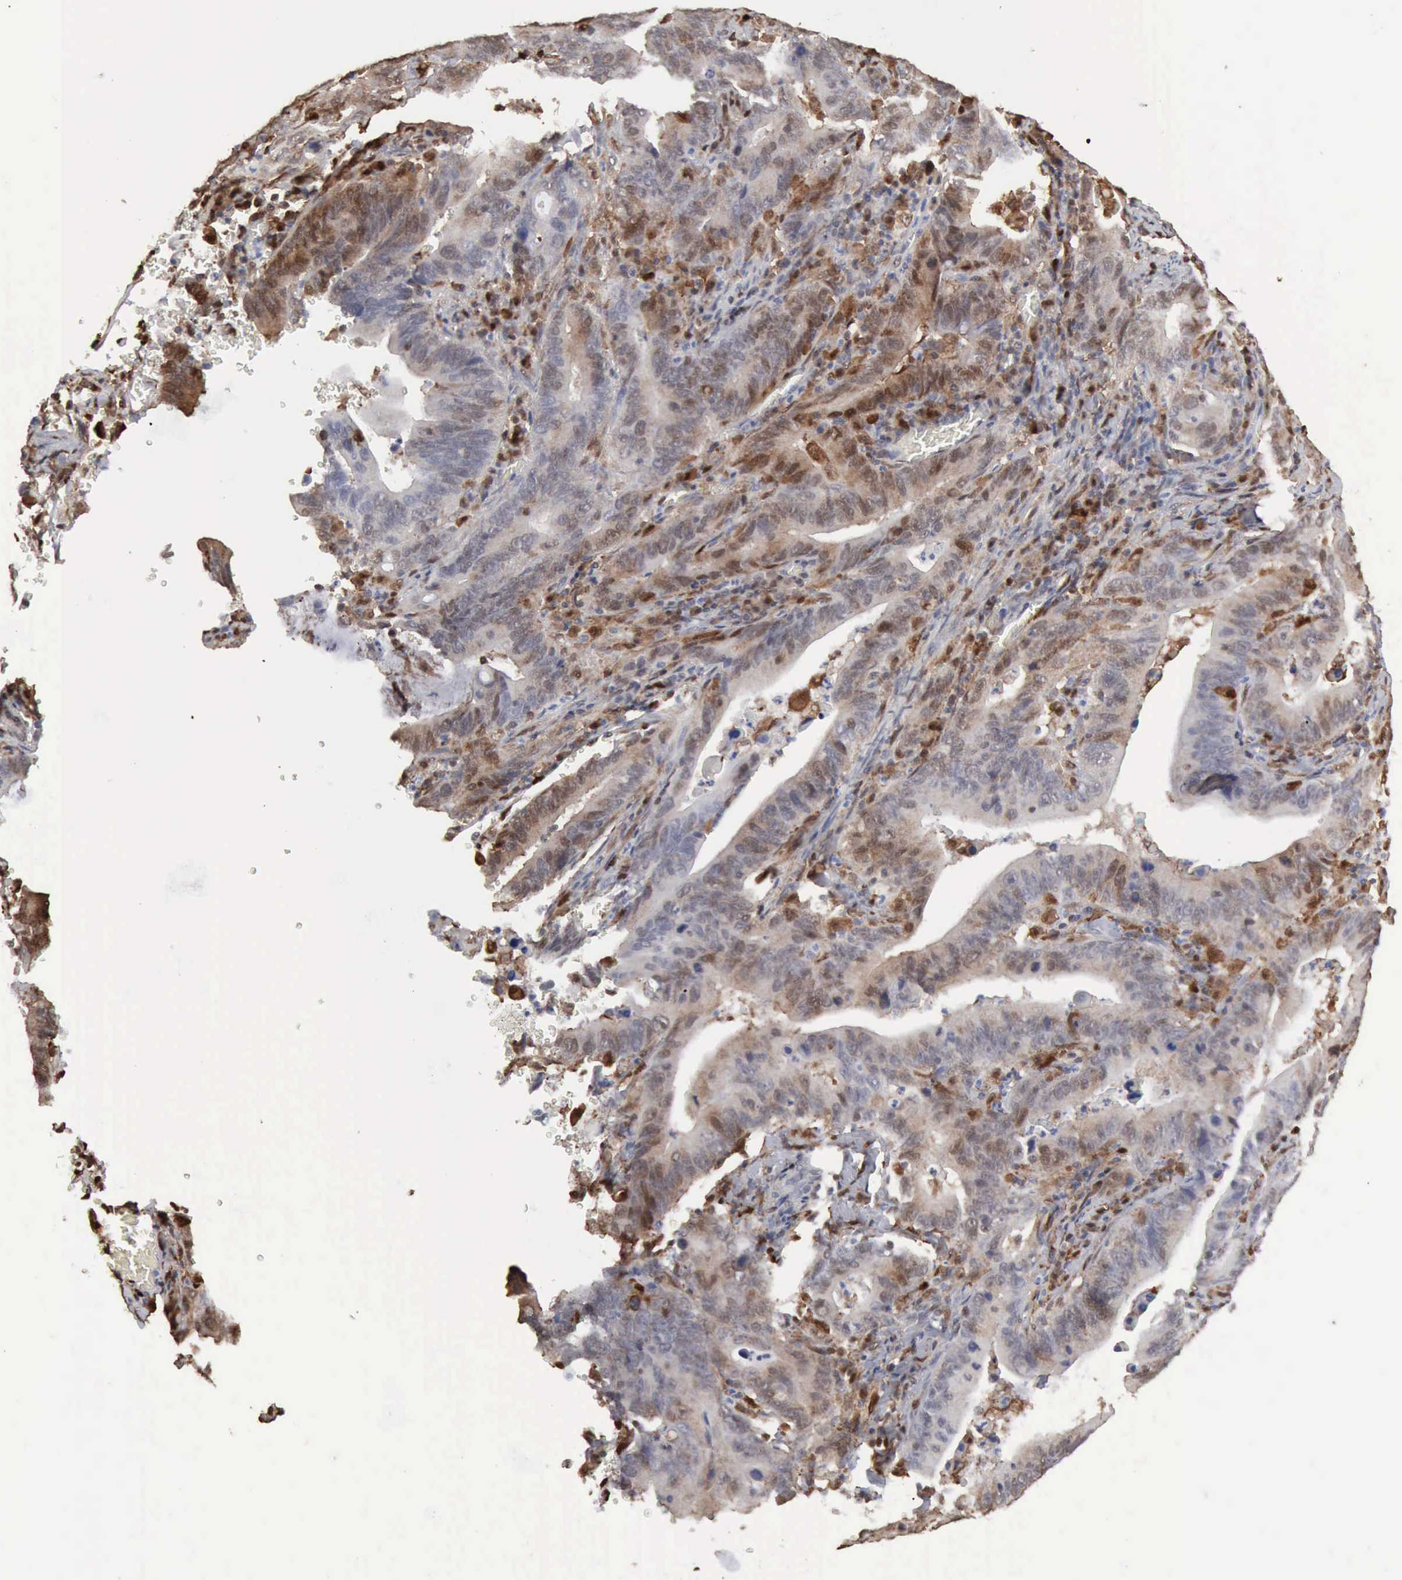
{"staining": {"intensity": "moderate", "quantity": "25%-75%", "location": "cytoplasmic/membranous,nuclear"}, "tissue": "stomach cancer", "cell_type": "Tumor cells", "image_type": "cancer", "snomed": [{"axis": "morphology", "description": "Adenocarcinoma, NOS"}, {"axis": "topography", "description": "Stomach, upper"}], "caption": "Human stomach cancer stained with a protein marker demonstrates moderate staining in tumor cells.", "gene": "STAT1", "patient": {"sex": "male", "age": 63}}